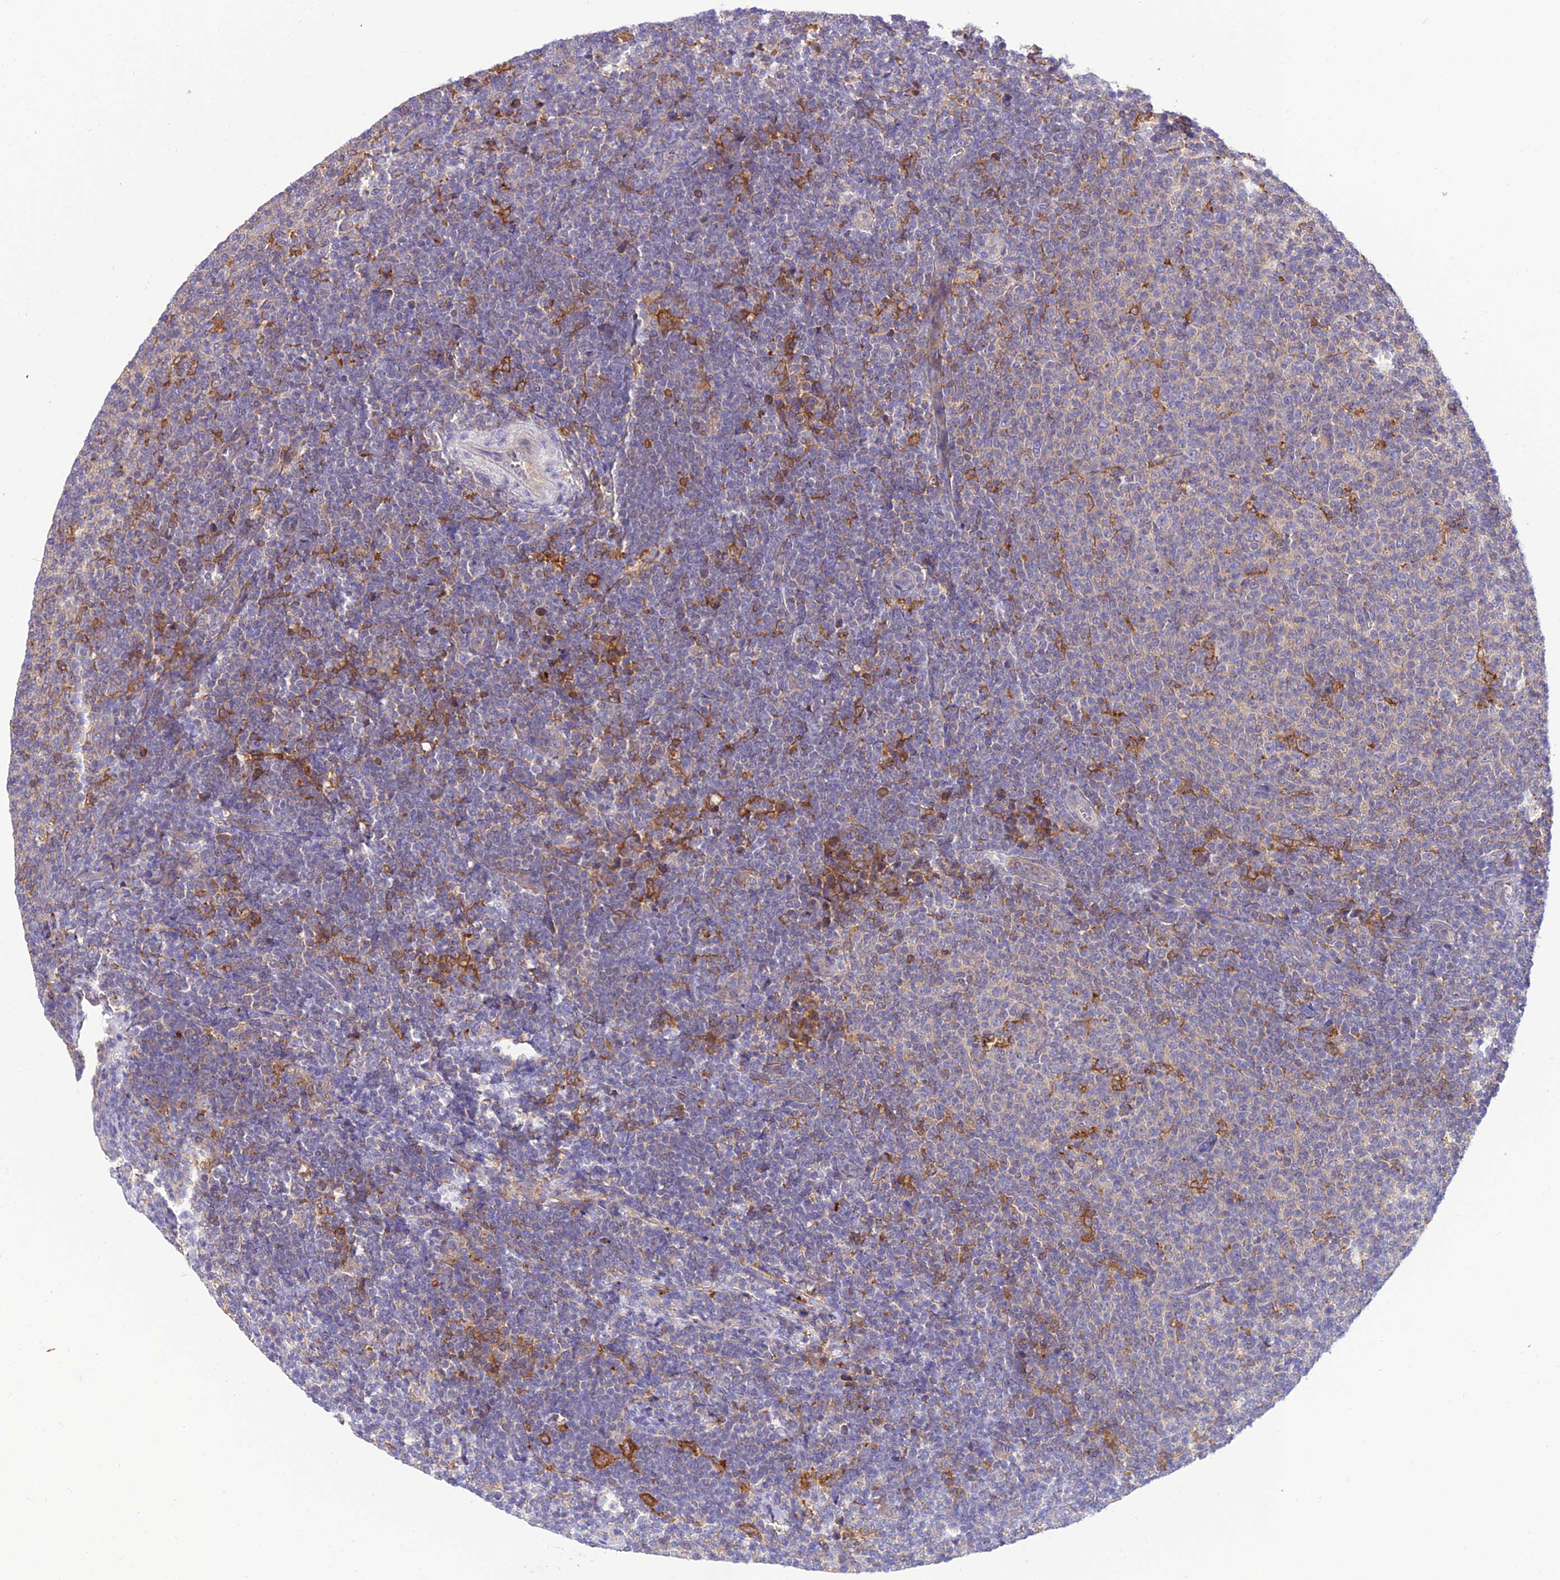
{"staining": {"intensity": "negative", "quantity": "none", "location": "none"}, "tissue": "lymphoma", "cell_type": "Tumor cells", "image_type": "cancer", "snomed": [{"axis": "morphology", "description": "Malignant lymphoma, non-Hodgkin's type, Low grade"}, {"axis": "topography", "description": "Lymph node"}], "caption": "Immunohistochemistry of lymphoma demonstrates no positivity in tumor cells. (Brightfield microscopy of DAB IHC at high magnification).", "gene": "C2orf69", "patient": {"sex": "male", "age": 66}}